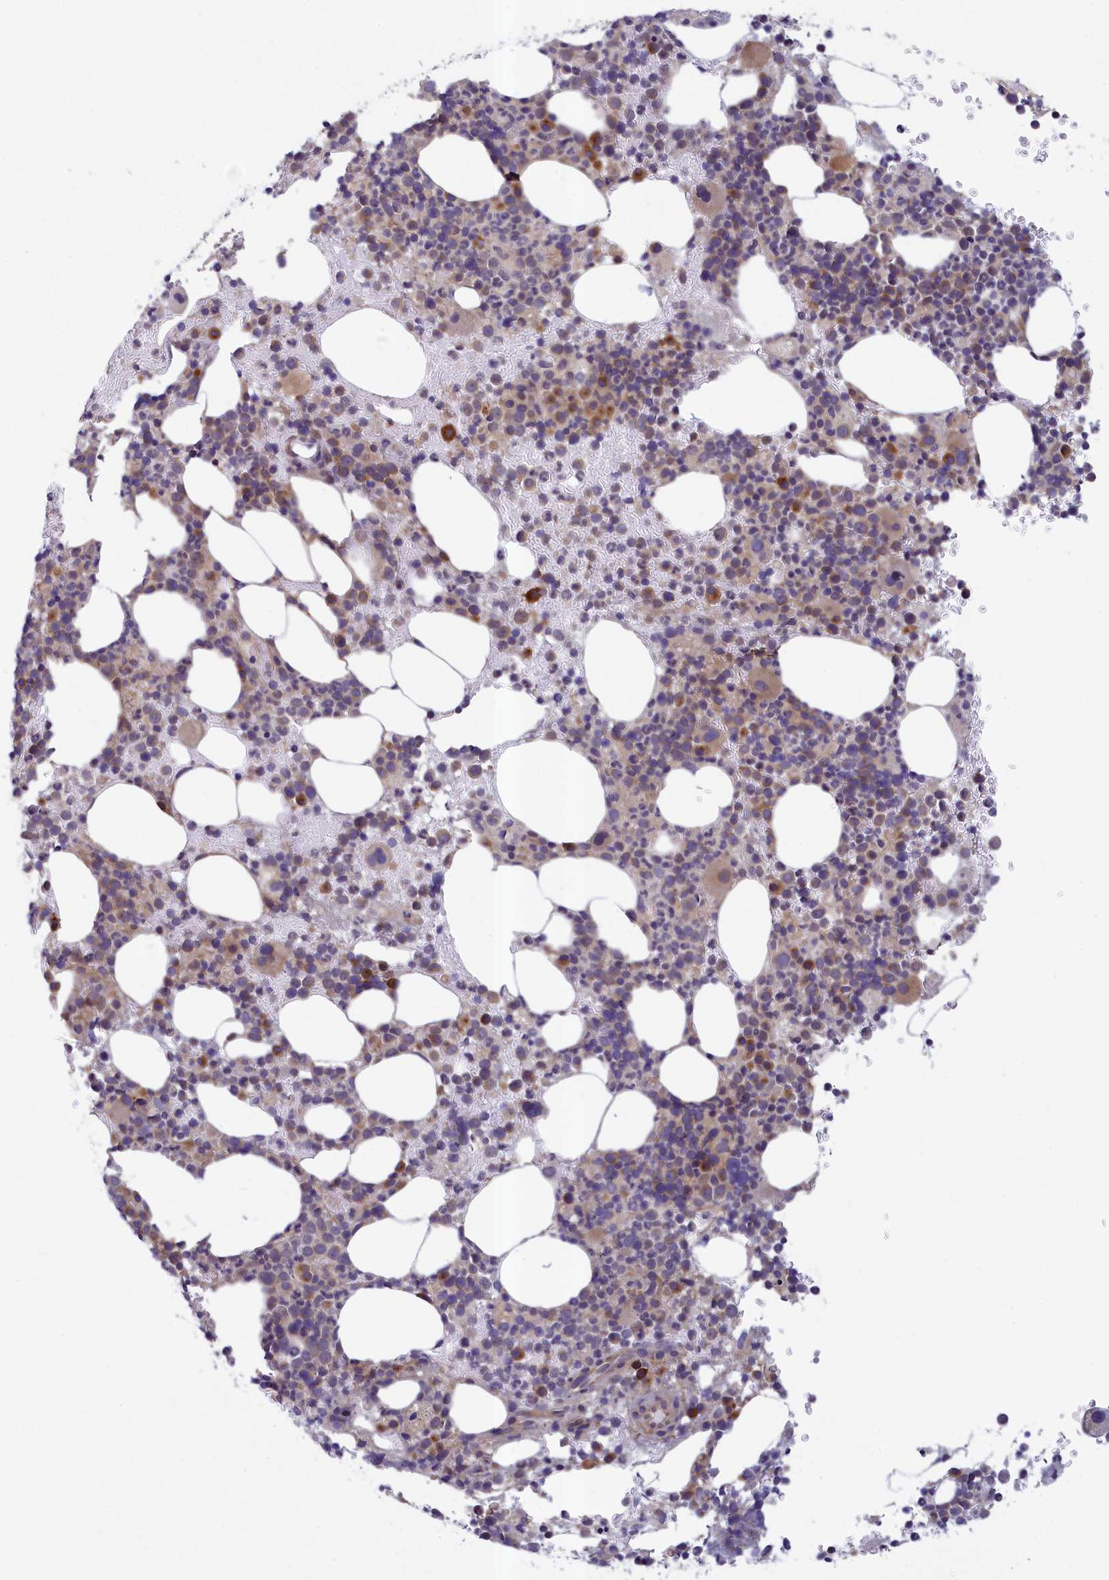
{"staining": {"intensity": "moderate", "quantity": "<25%", "location": "cytoplasmic/membranous"}, "tissue": "bone marrow", "cell_type": "Hematopoietic cells", "image_type": "normal", "snomed": [{"axis": "morphology", "description": "Normal tissue, NOS"}, {"axis": "topography", "description": "Bone marrow"}], "caption": "Brown immunohistochemical staining in benign bone marrow demonstrates moderate cytoplasmic/membranous staining in approximately <25% of hematopoietic cells.", "gene": "NUBP1", "patient": {"sex": "female", "age": 82}}